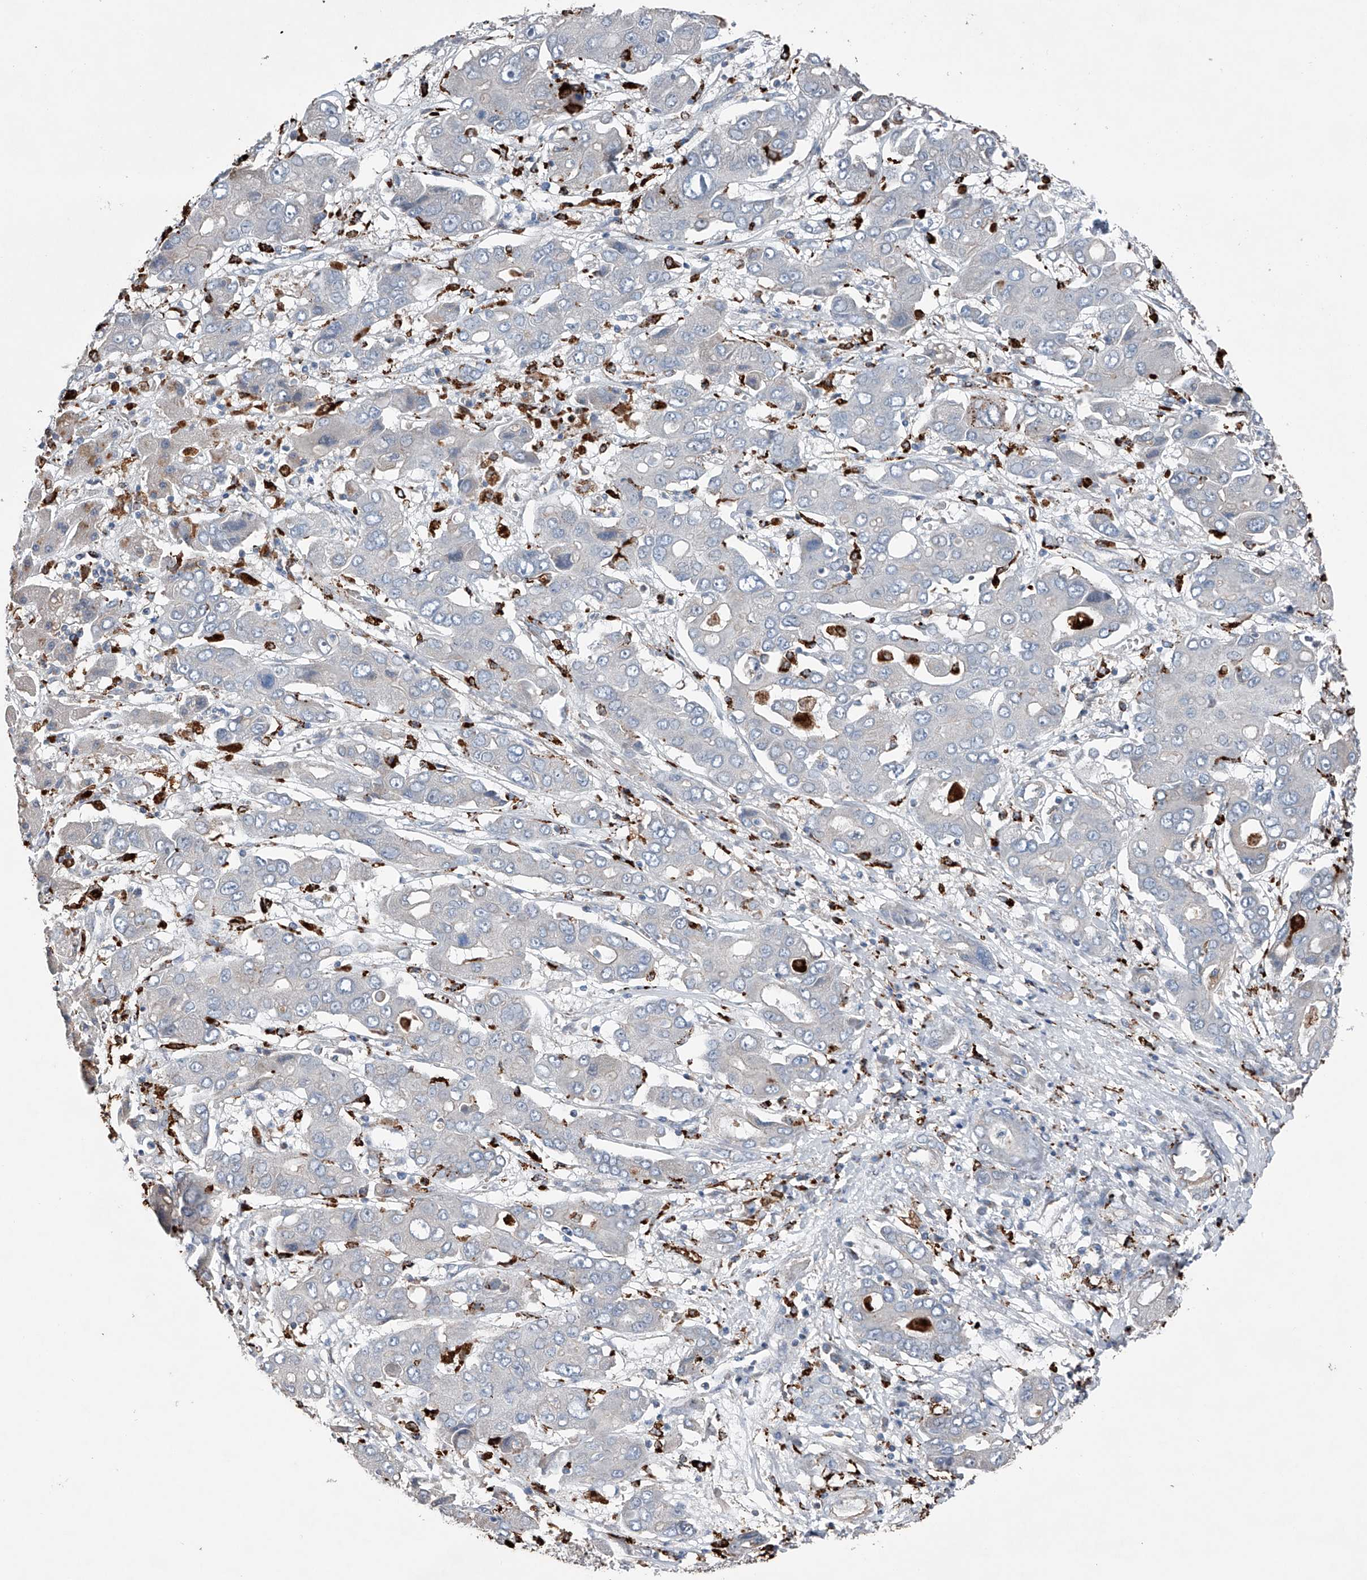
{"staining": {"intensity": "negative", "quantity": "none", "location": "none"}, "tissue": "liver cancer", "cell_type": "Tumor cells", "image_type": "cancer", "snomed": [{"axis": "morphology", "description": "Cholangiocarcinoma"}, {"axis": "topography", "description": "Liver"}], "caption": "DAB immunohistochemical staining of cholangiocarcinoma (liver) shows no significant expression in tumor cells.", "gene": "ZNF772", "patient": {"sex": "male", "age": 67}}